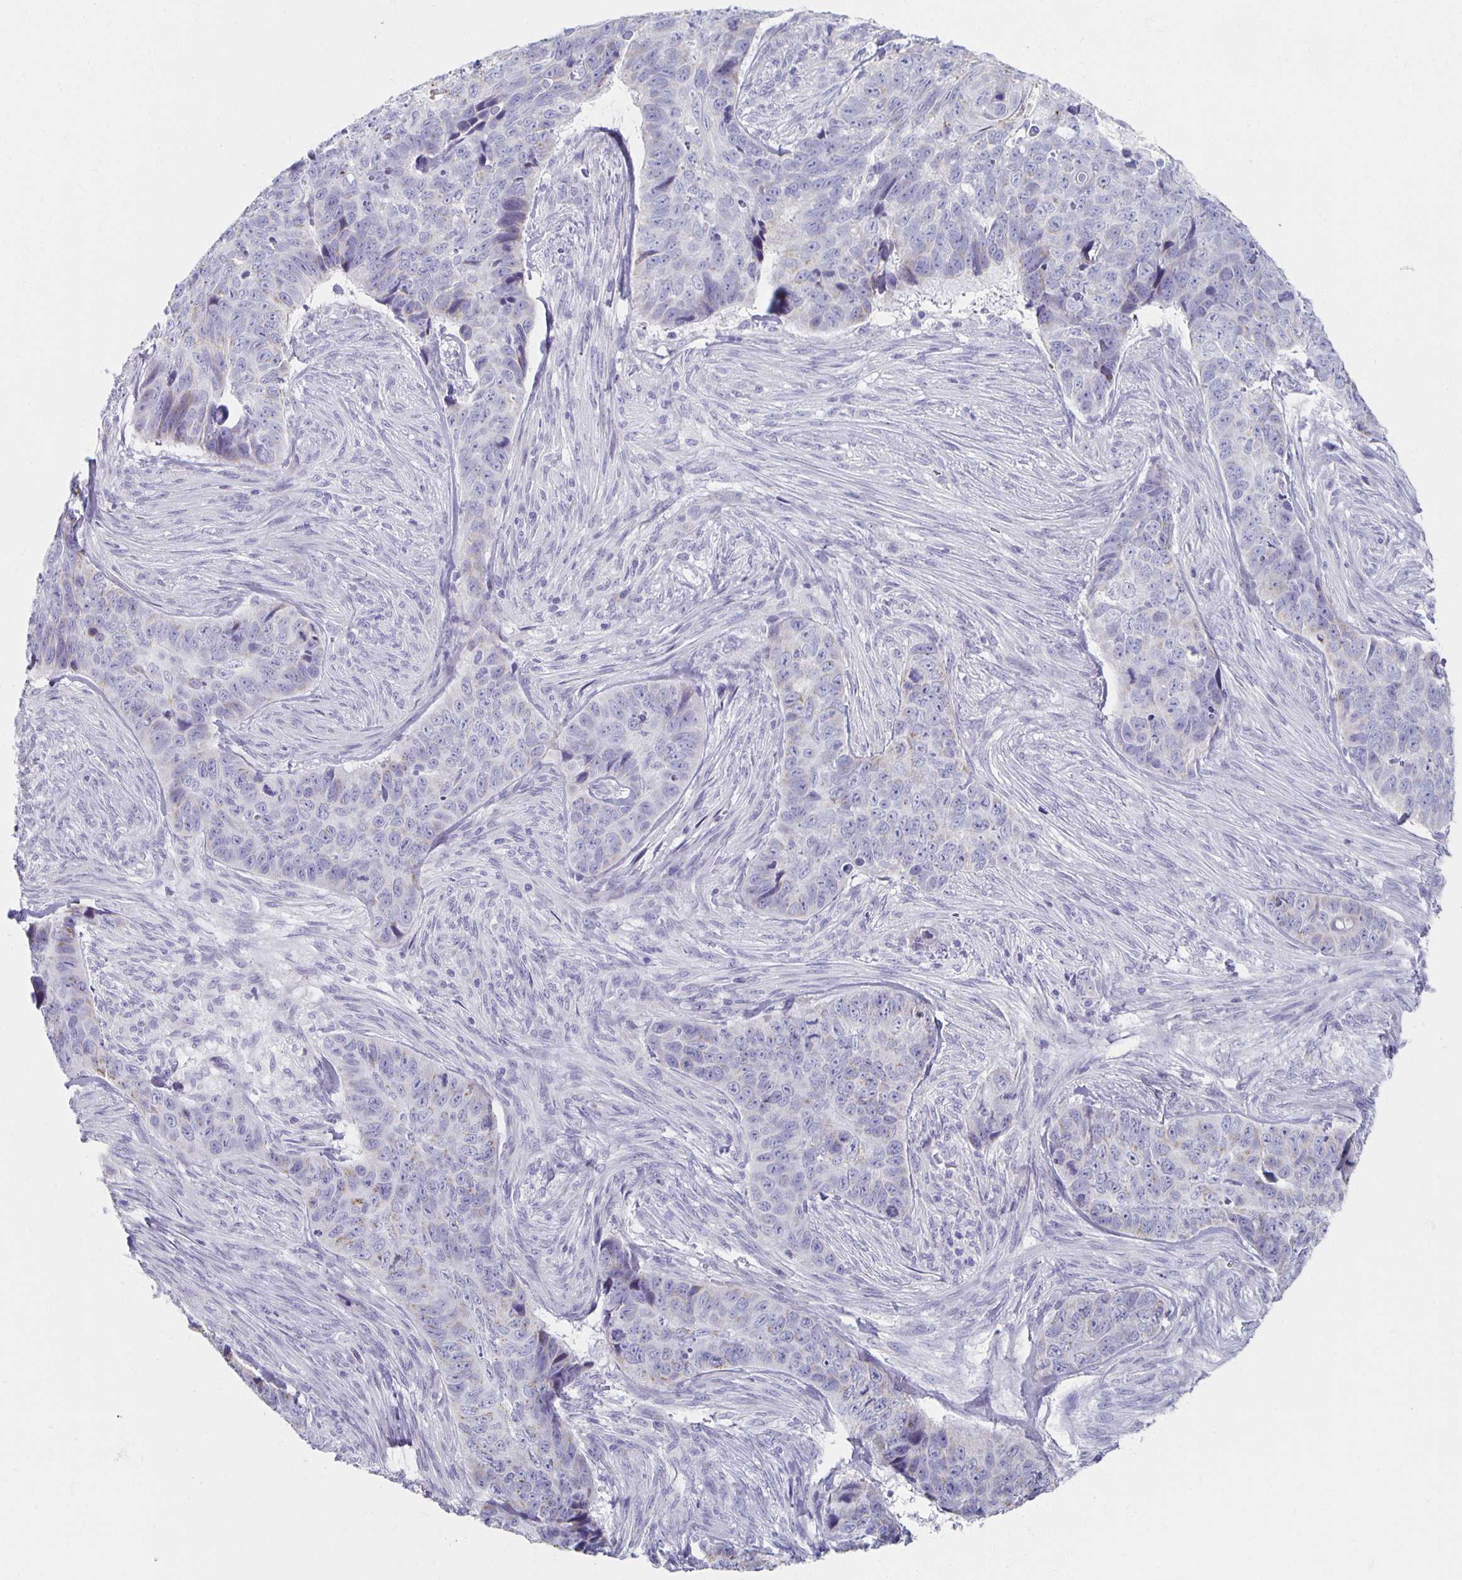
{"staining": {"intensity": "weak", "quantity": "<25%", "location": "cytoplasmic/membranous"}, "tissue": "skin cancer", "cell_type": "Tumor cells", "image_type": "cancer", "snomed": [{"axis": "morphology", "description": "Basal cell carcinoma"}, {"axis": "topography", "description": "Skin"}], "caption": "This is an immunohistochemistry (IHC) micrograph of human skin cancer (basal cell carcinoma). There is no staining in tumor cells.", "gene": "TEX44", "patient": {"sex": "female", "age": 82}}